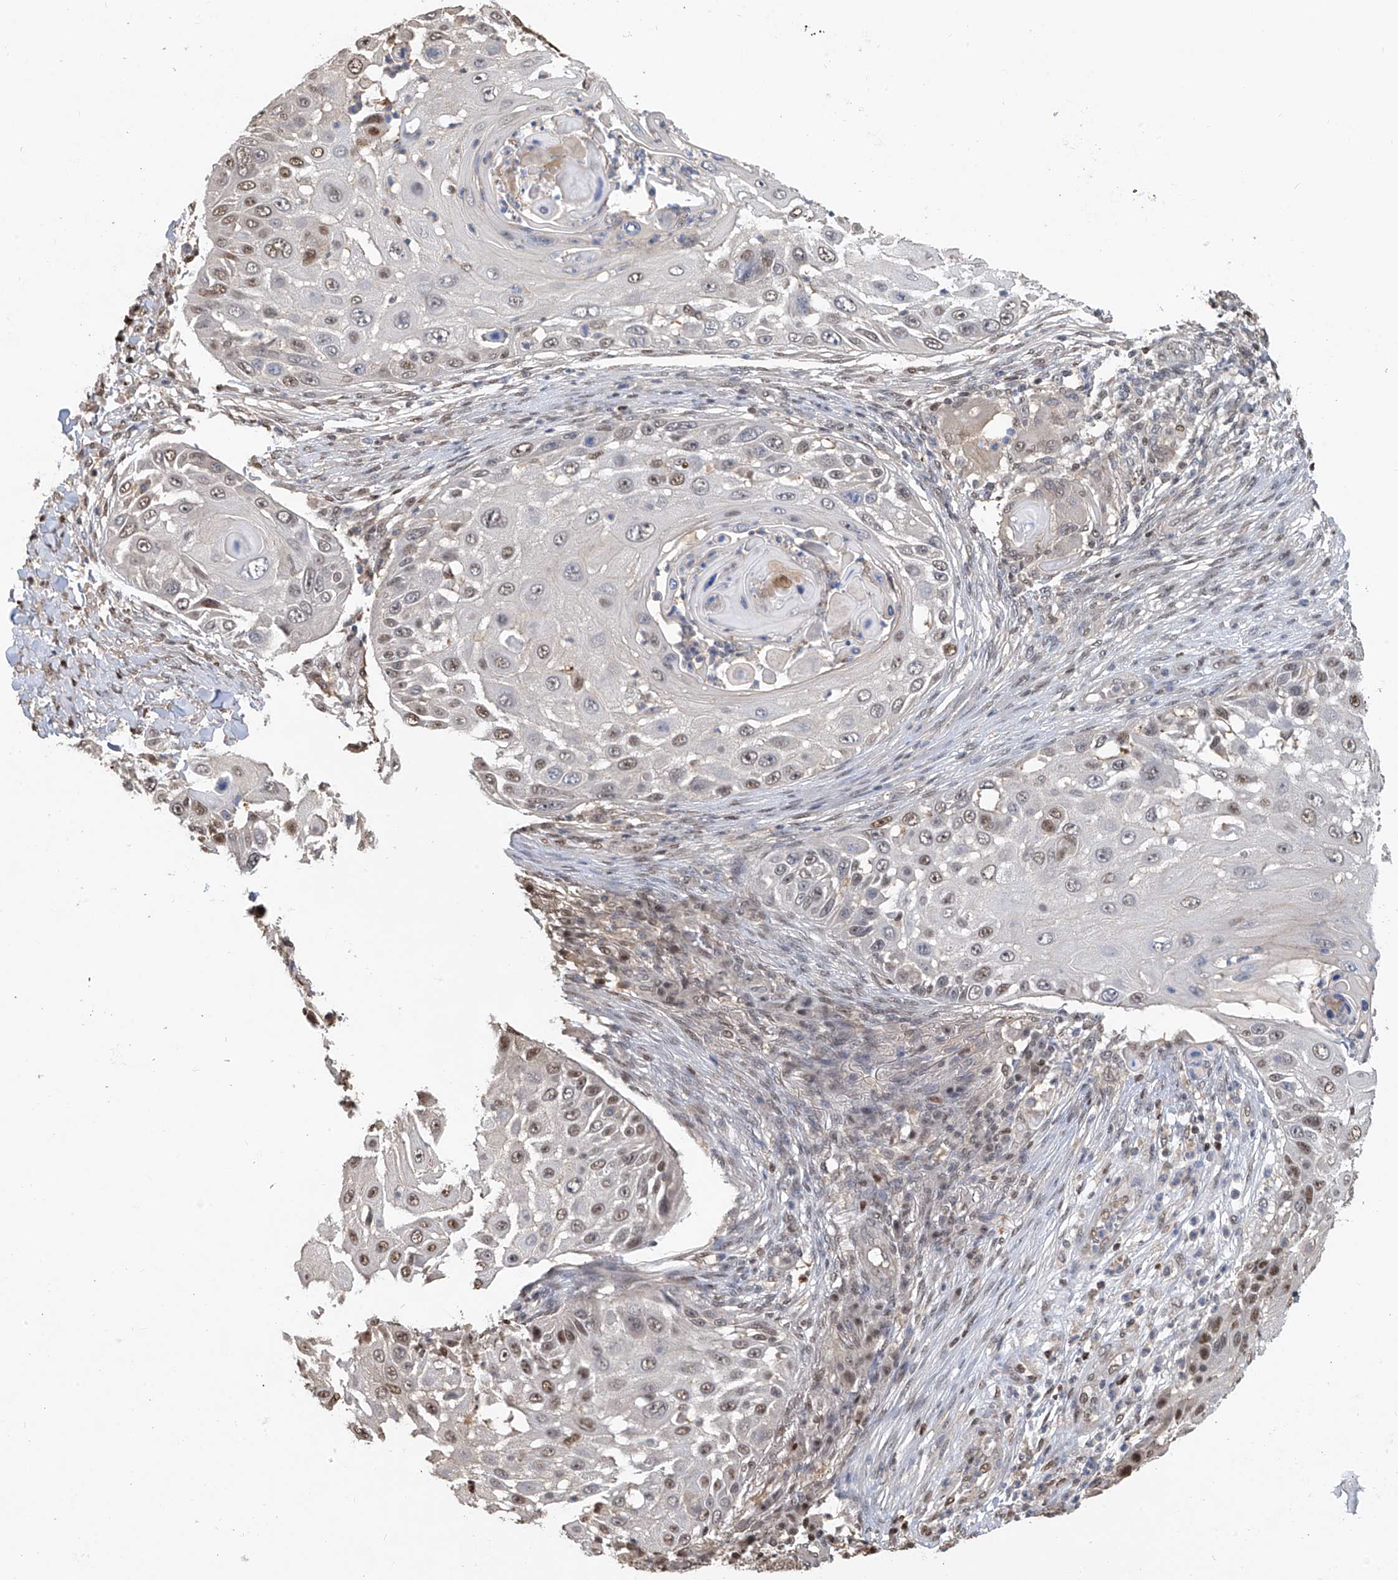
{"staining": {"intensity": "moderate", "quantity": "<25%", "location": "nuclear"}, "tissue": "skin cancer", "cell_type": "Tumor cells", "image_type": "cancer", "snomed": [{"axis": "morphology", "description": "Squamous cell carcinoma, NOS"}, {"axis": "topography", "description": "Skin"}], "caption": "Skin cancer stained for a protein shows moderate nuclear positivity in tumor cells.", "gene": "PMM1", "patient": {"sex": "female", "age": 44}}